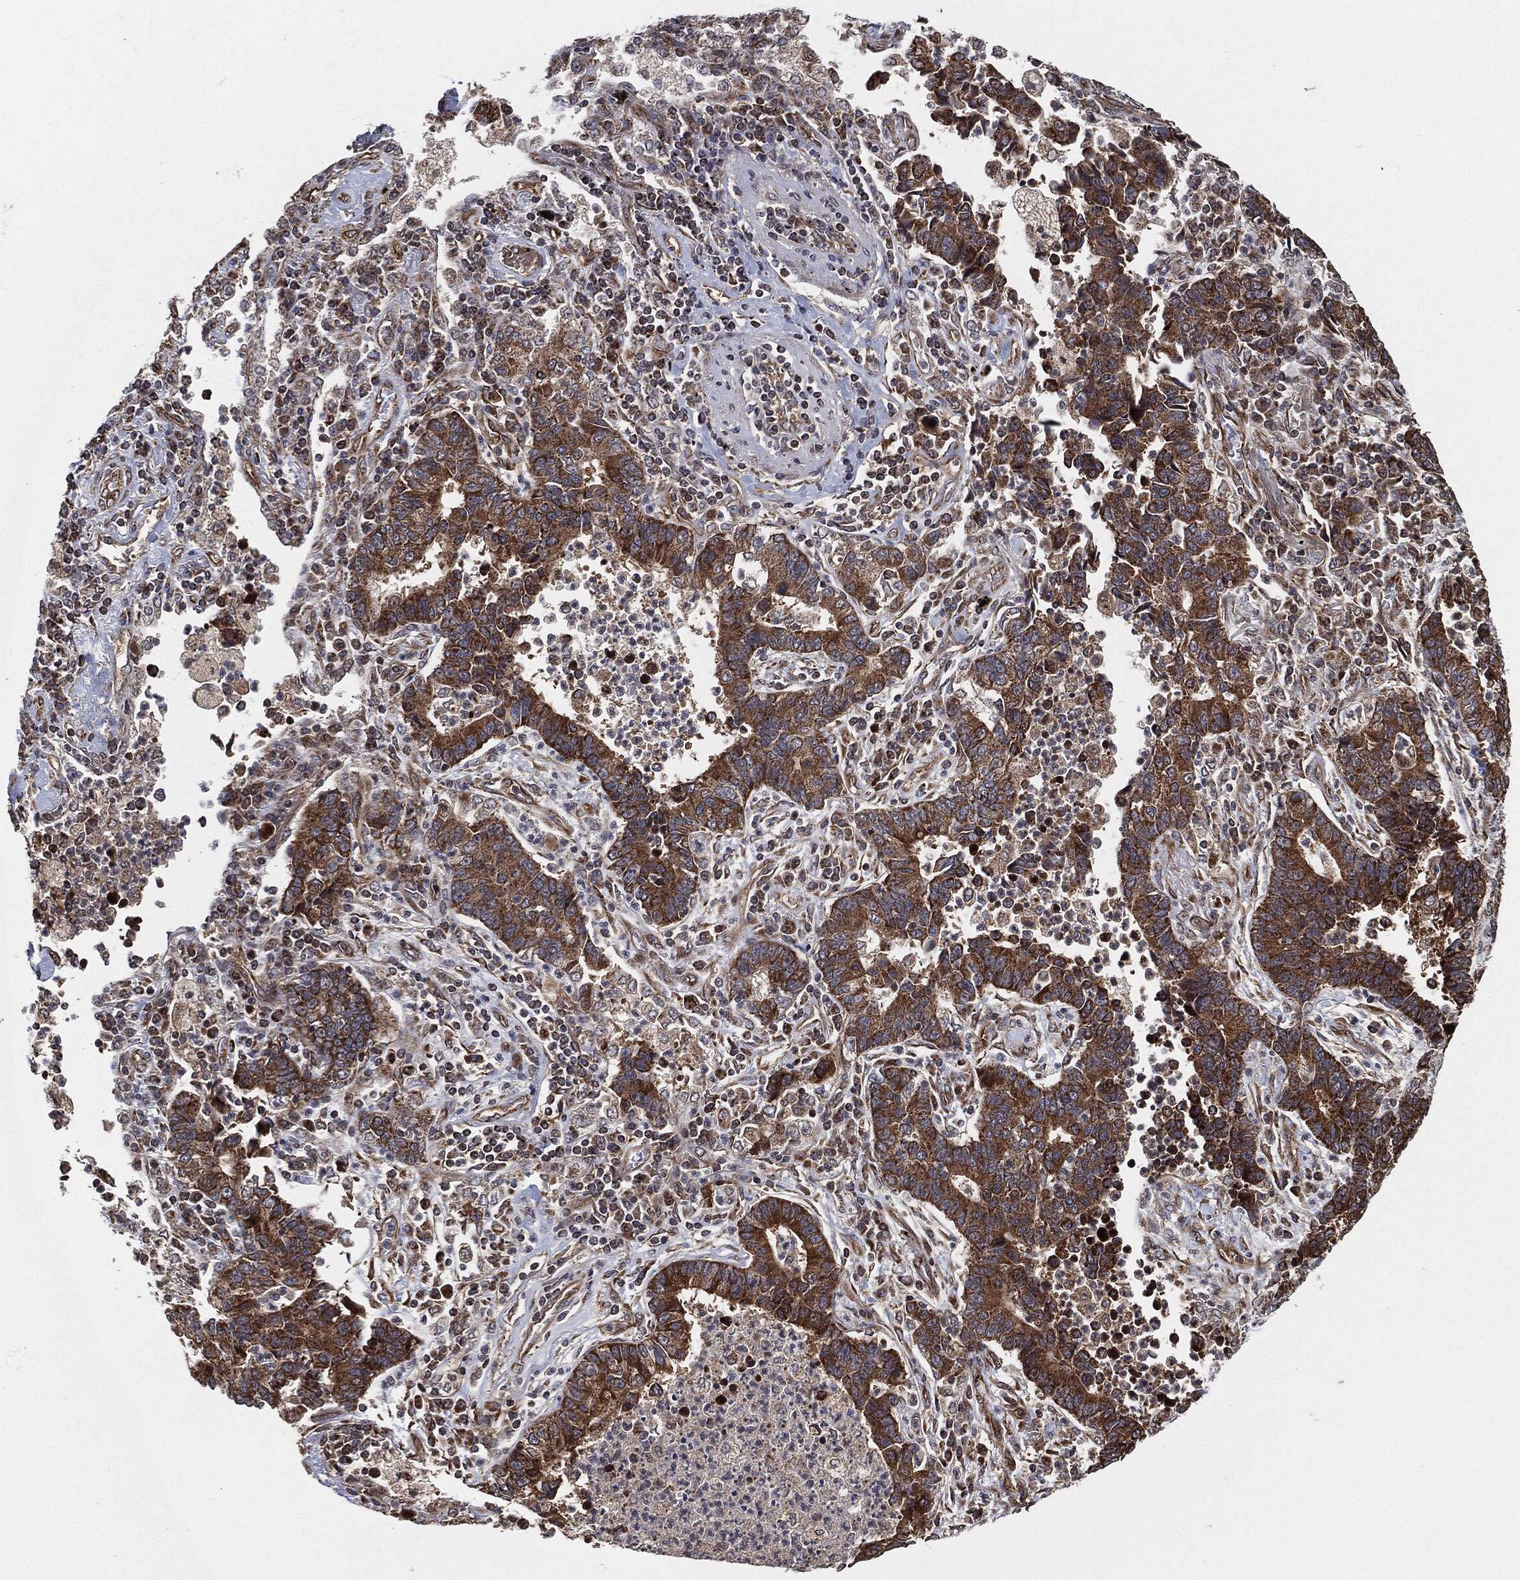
{"staining": {"intensity": "moderate", "quantity": ">75%", "location": "cytoplasmic/membranous"}, "tissue": "lung cancer", "cell_type": "Tumor cells", "image_type": "cancer", "snomed": [{"axis": "morphology", "description": "Adenocarcinoma, NOS"}, {"axis": "topography", "description": "Lung"}], "caption": "A brown stain labels moderate cytoplasmic/membranous staining of a protein in lung cancer tumor cells. (DAB IHC with brightfield microscopy, high magnification).", "gene": "BCAR1", "patient": {"sex": "female", "age": 57}}